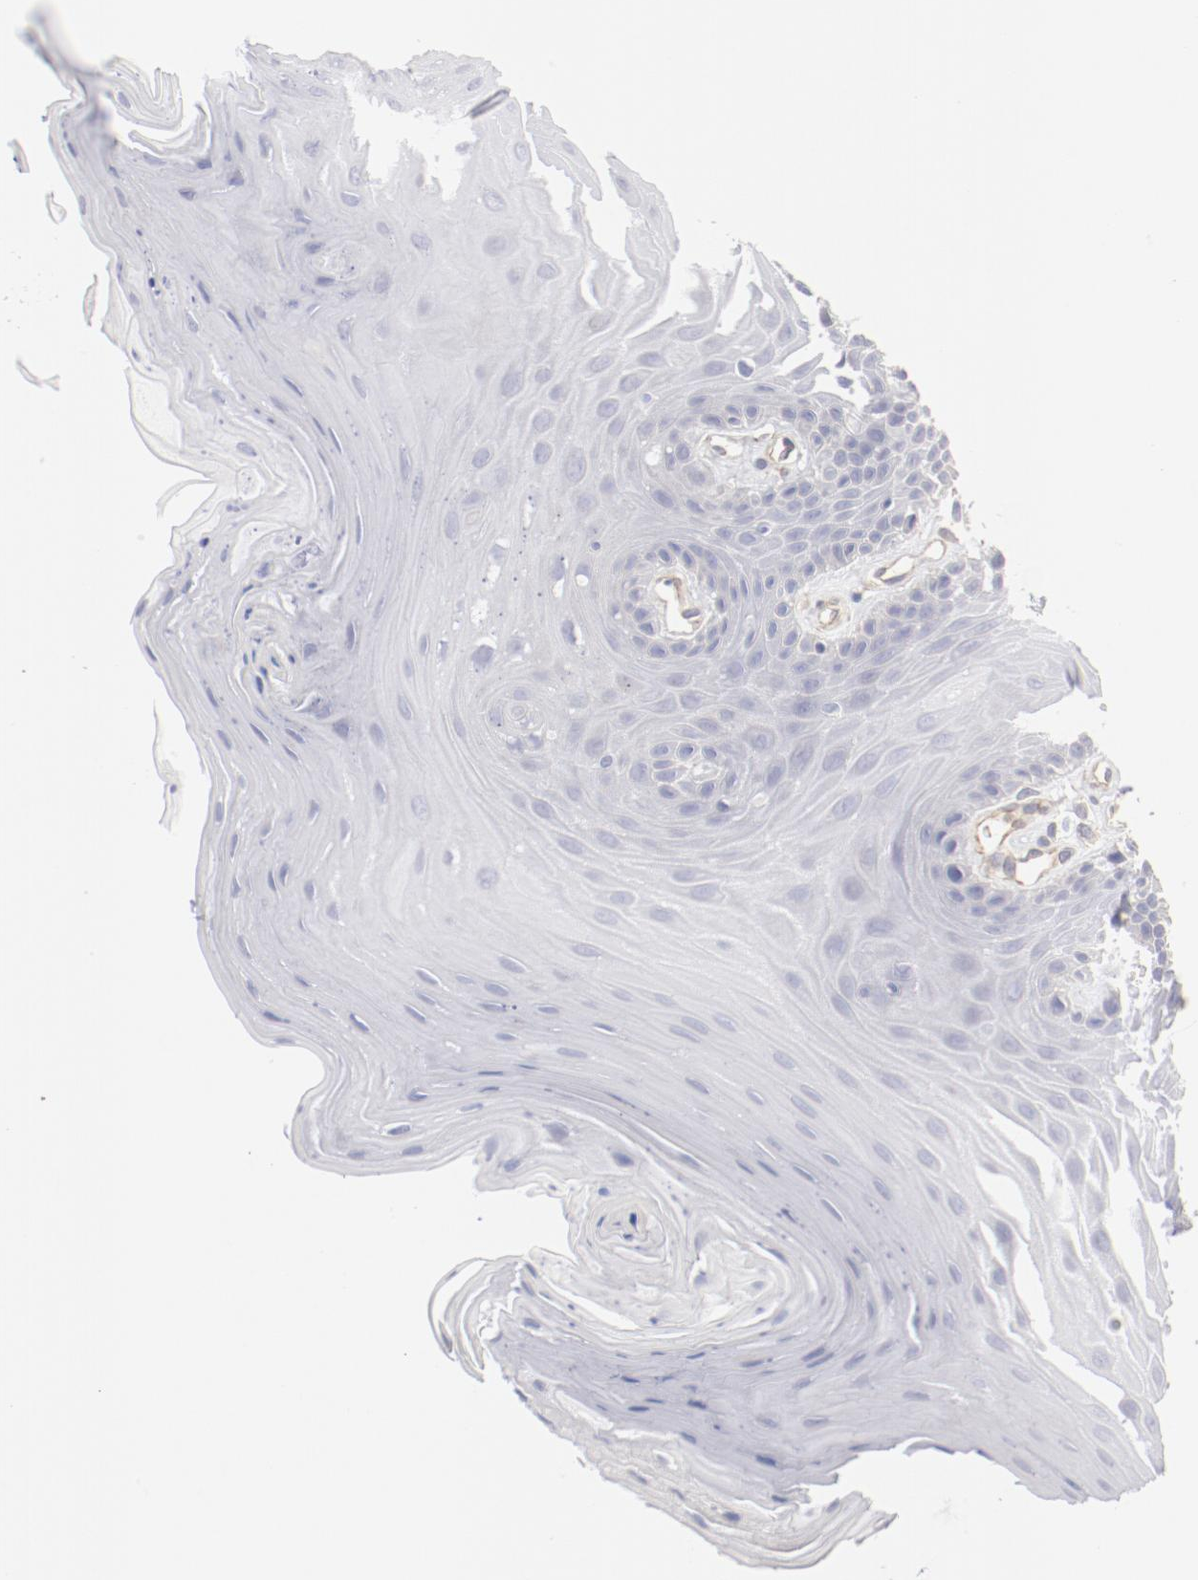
{"staining": {"intensity": "negative", "quantity": "none", "location": "none"}, "tissue": "oral mucosa", "cell_type": "Squamous epithelial cells", "image_type": "normal", "snomed": [{"axis": "morphology", "description": "Normal tissue, NOS"}, {"axis": "morphology", "description": "Squamous cell carcinoma, NOS"}, {"axis": "topography", "description": "Skeletal muscle"}, {"axis": "topography", "description": "Oral tissue"}, {"axis": "topography", "description": "Head-Neck"}], "caption": "This is an IHC micrograph of normal oral mucosa. There is no positivity in squamous epithelial cells.", "gene": "LAX1", "patient": {"sex": "male", "age": 71}}